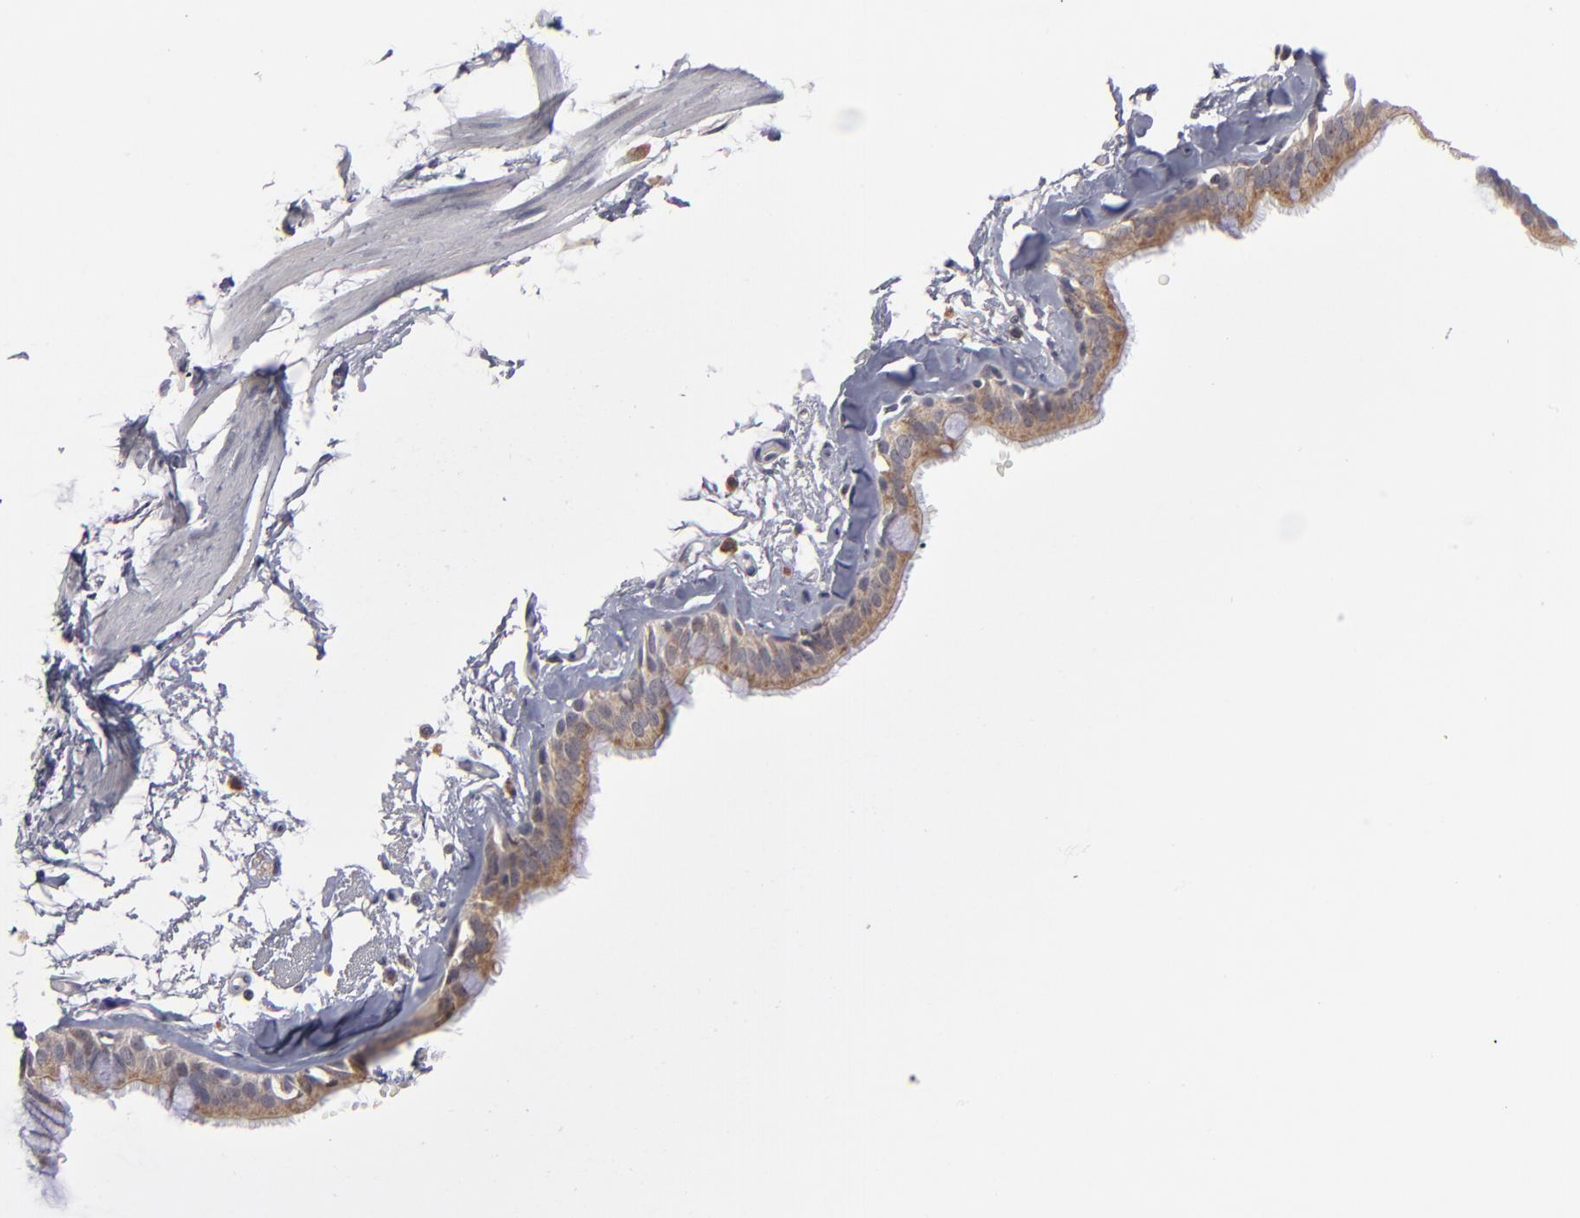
{"staining": {"intensity": "moderate", "quantity": "25%-75%", "location": "cytoplasmic/membranous"}, "tissue": "bronchus", "cell_type": "Respiratory epithelial cells", "image_type": "normal", "snomed": [{"axis": "morphology", "description": "Normal tissue, NOS"}, {"axis": "topography", "description": "Bronchus"}, {"axis": "topography", "description": "Lung"}], "caption": "The image displays staining of normal bronchus, revealing moderate cytoplasmic/membranous protein positivity (brown color) within respiratory epithelial cells.", "gene": "GLCCI1", "patient": {"sex": "female", "age": 56}}